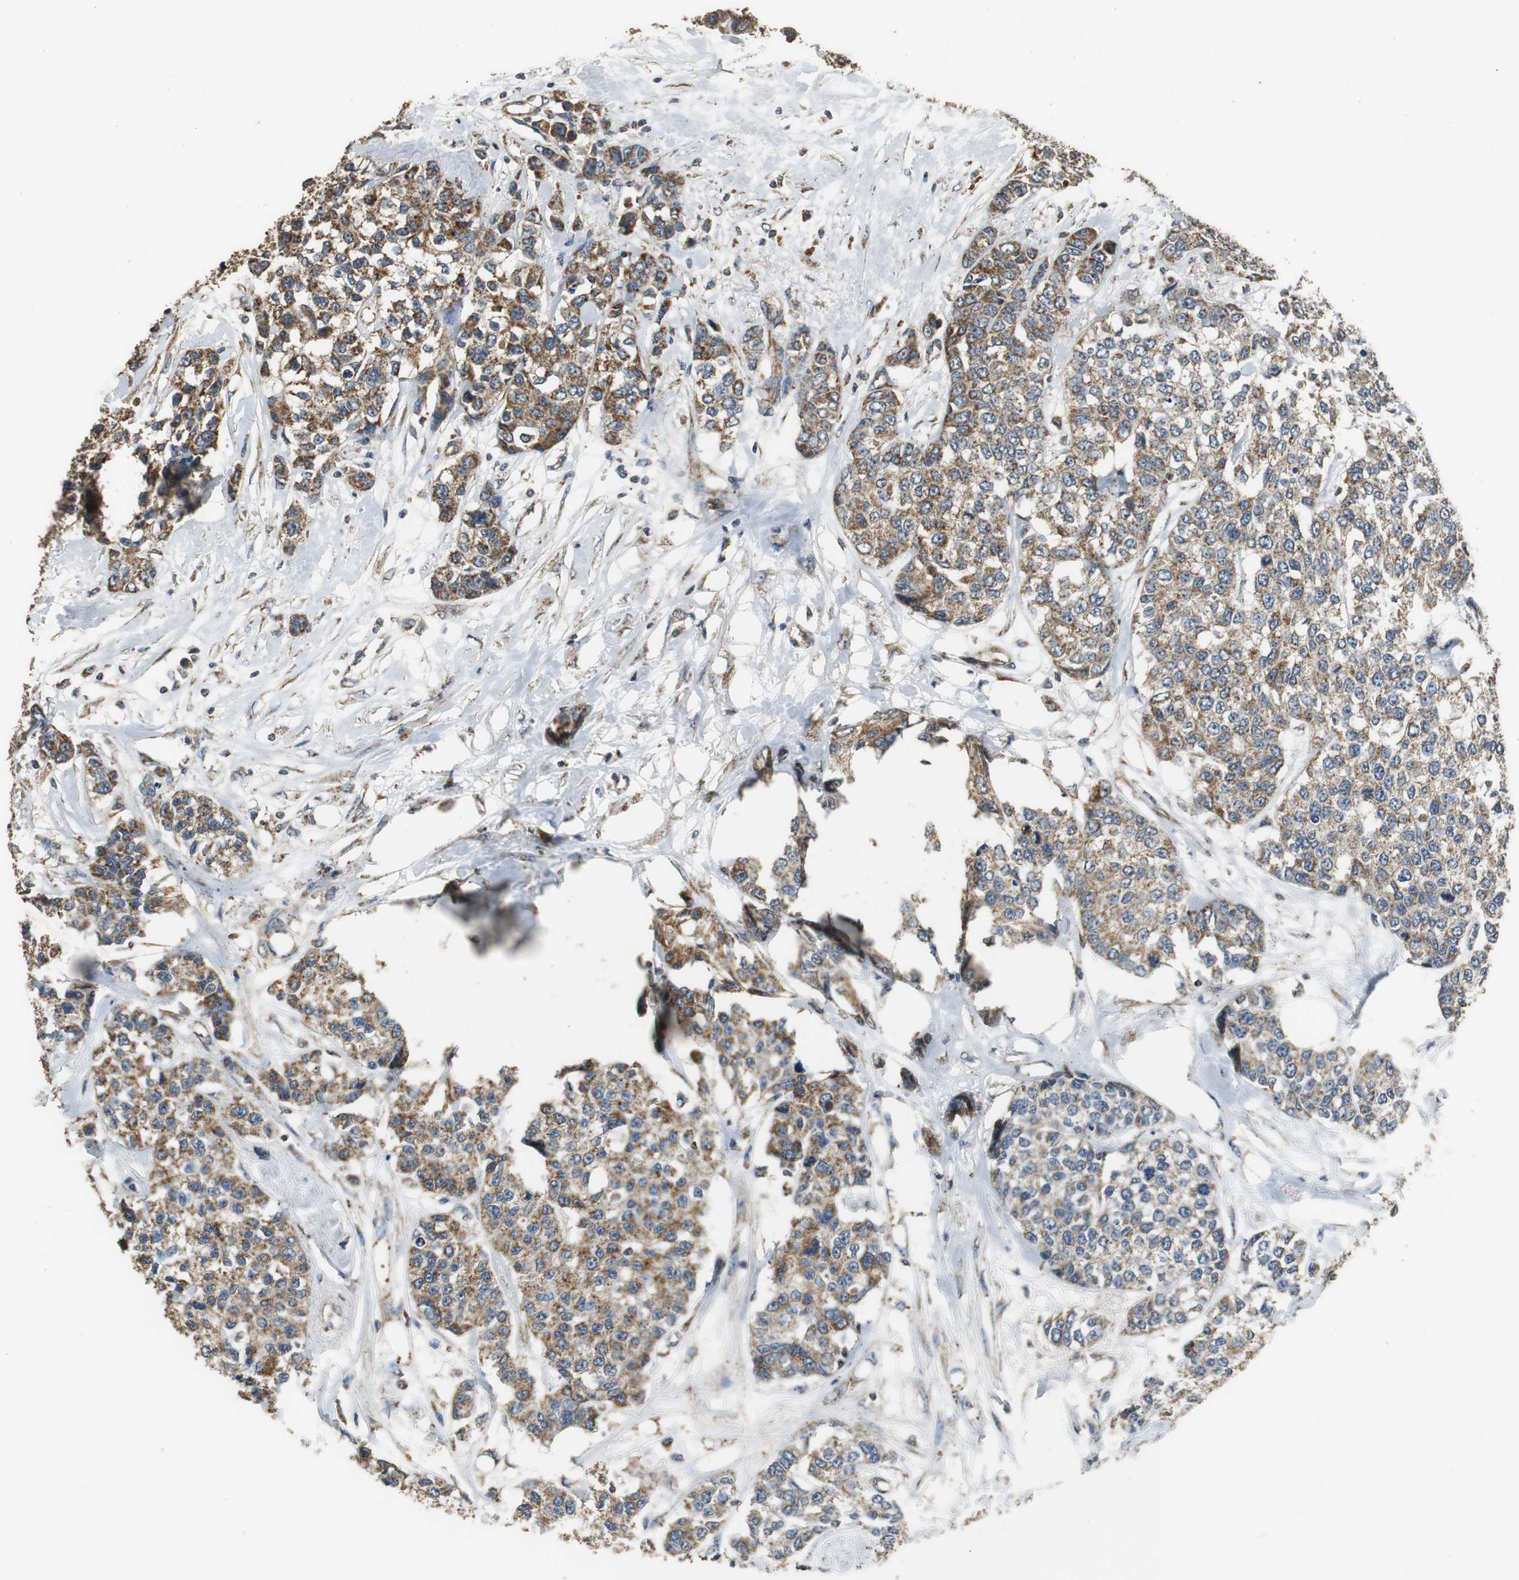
{"staining": {"intensity": "moderate", "quantity": "25%-75%", "location": "cytoplasmic/membranous"}, "tissue": "breast cancer", "cell_type": "Tumor cells", "image_type": "cancer", "snomed": [{"axis": "morphology", "description": "Duct carcinoma"}, {"axis": "topography", "description": "Breast"}], "caption": "Breast cancer (infiltrating ductal carcinoma) tissue reveals moderate cytoplasmic/membranous staining in approximately 25%-75% of tumor cells", "gene": "NNT", "patient": {"sex": "female", "age": 51}}